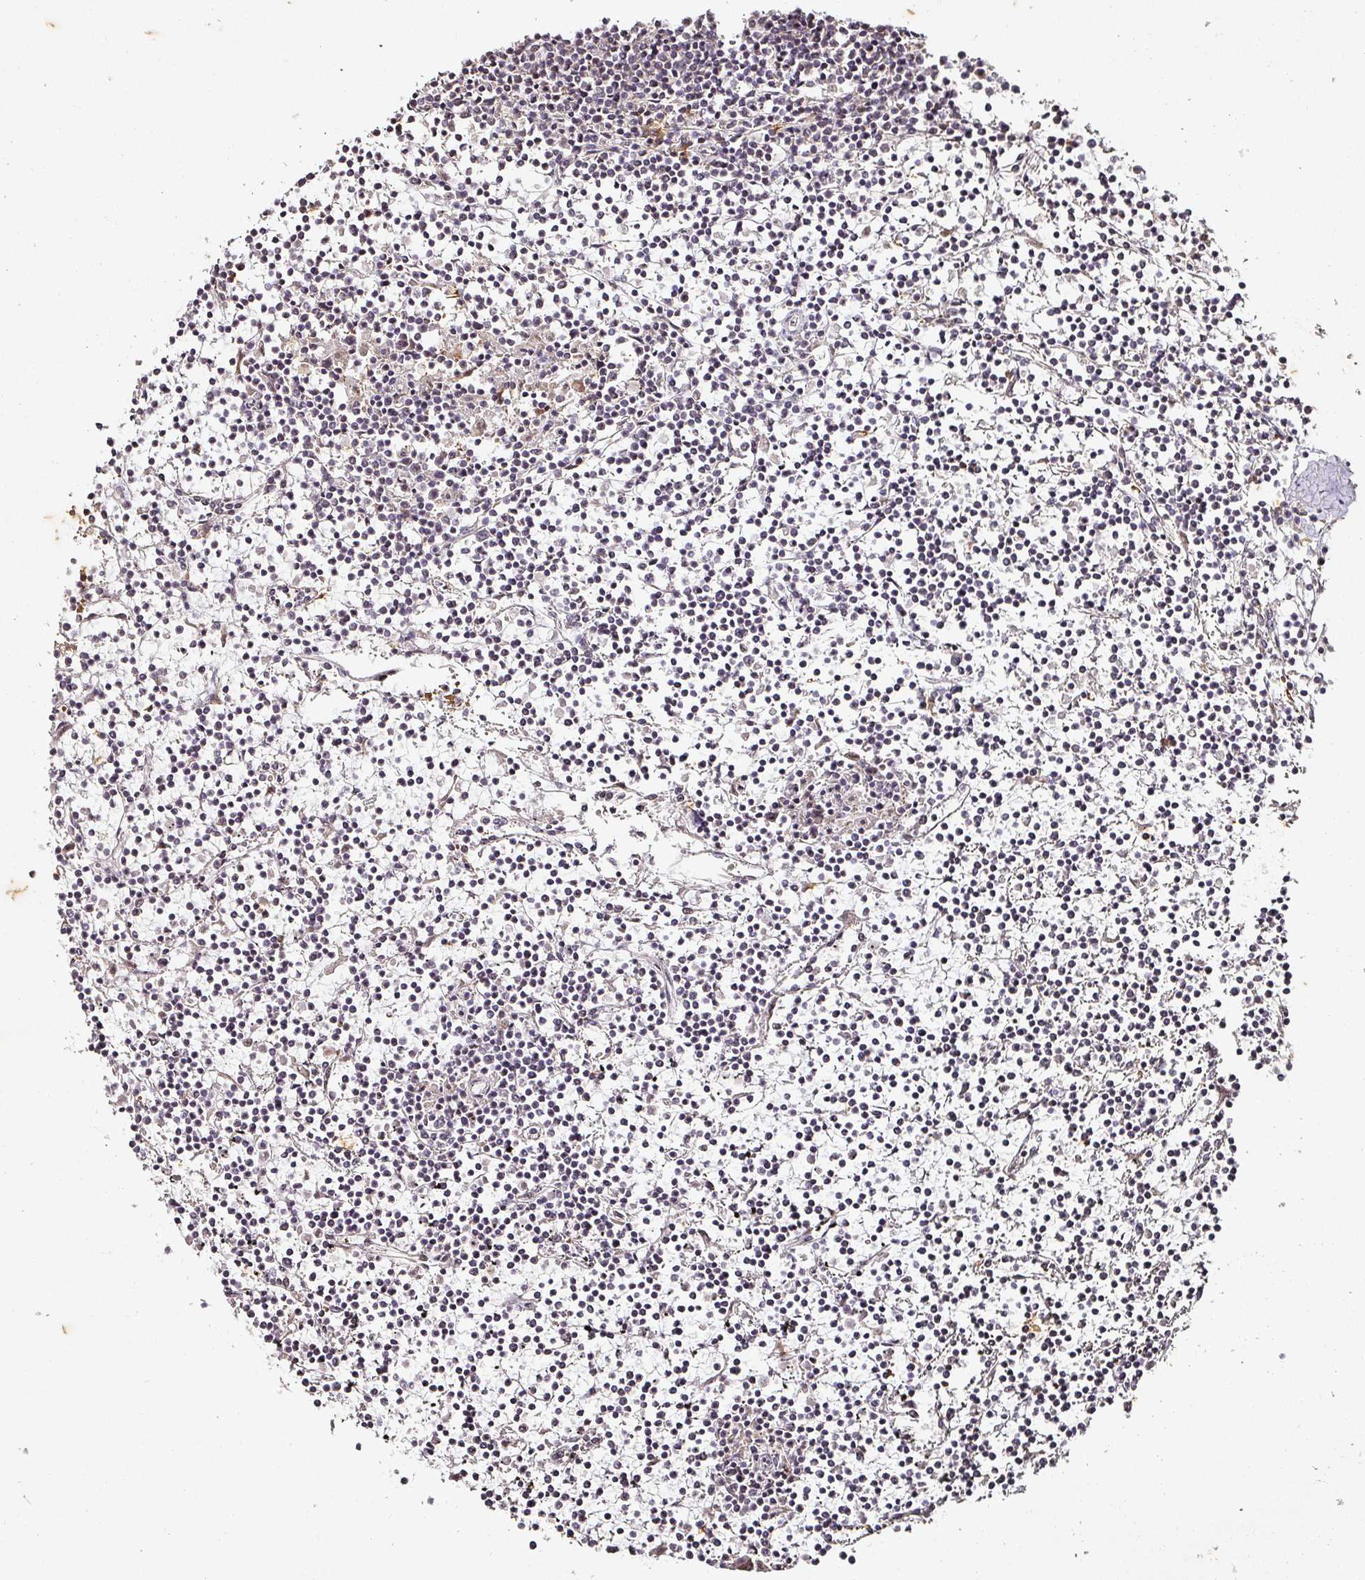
{"staining": {"intensity": "negative", "quantity": "none", "location": "none"}, "tissue": "lymphoma", "cell_type": "Tumor cells", "image_type": "cancer", "snomed": [{"axis": "morphology", "description": "Malignant lymphoma, non-Hodgkin's type, Low grade"}, {"axis": "topography", "description": "Spleen"}], "caption": "The micrograph reveals no significant positivity in tumor cells of malignant lymphoma, non-Hodgkin's type (low-grade).", "gene": "CAPN5", "patient": {"sex": "female", "age": 19}}